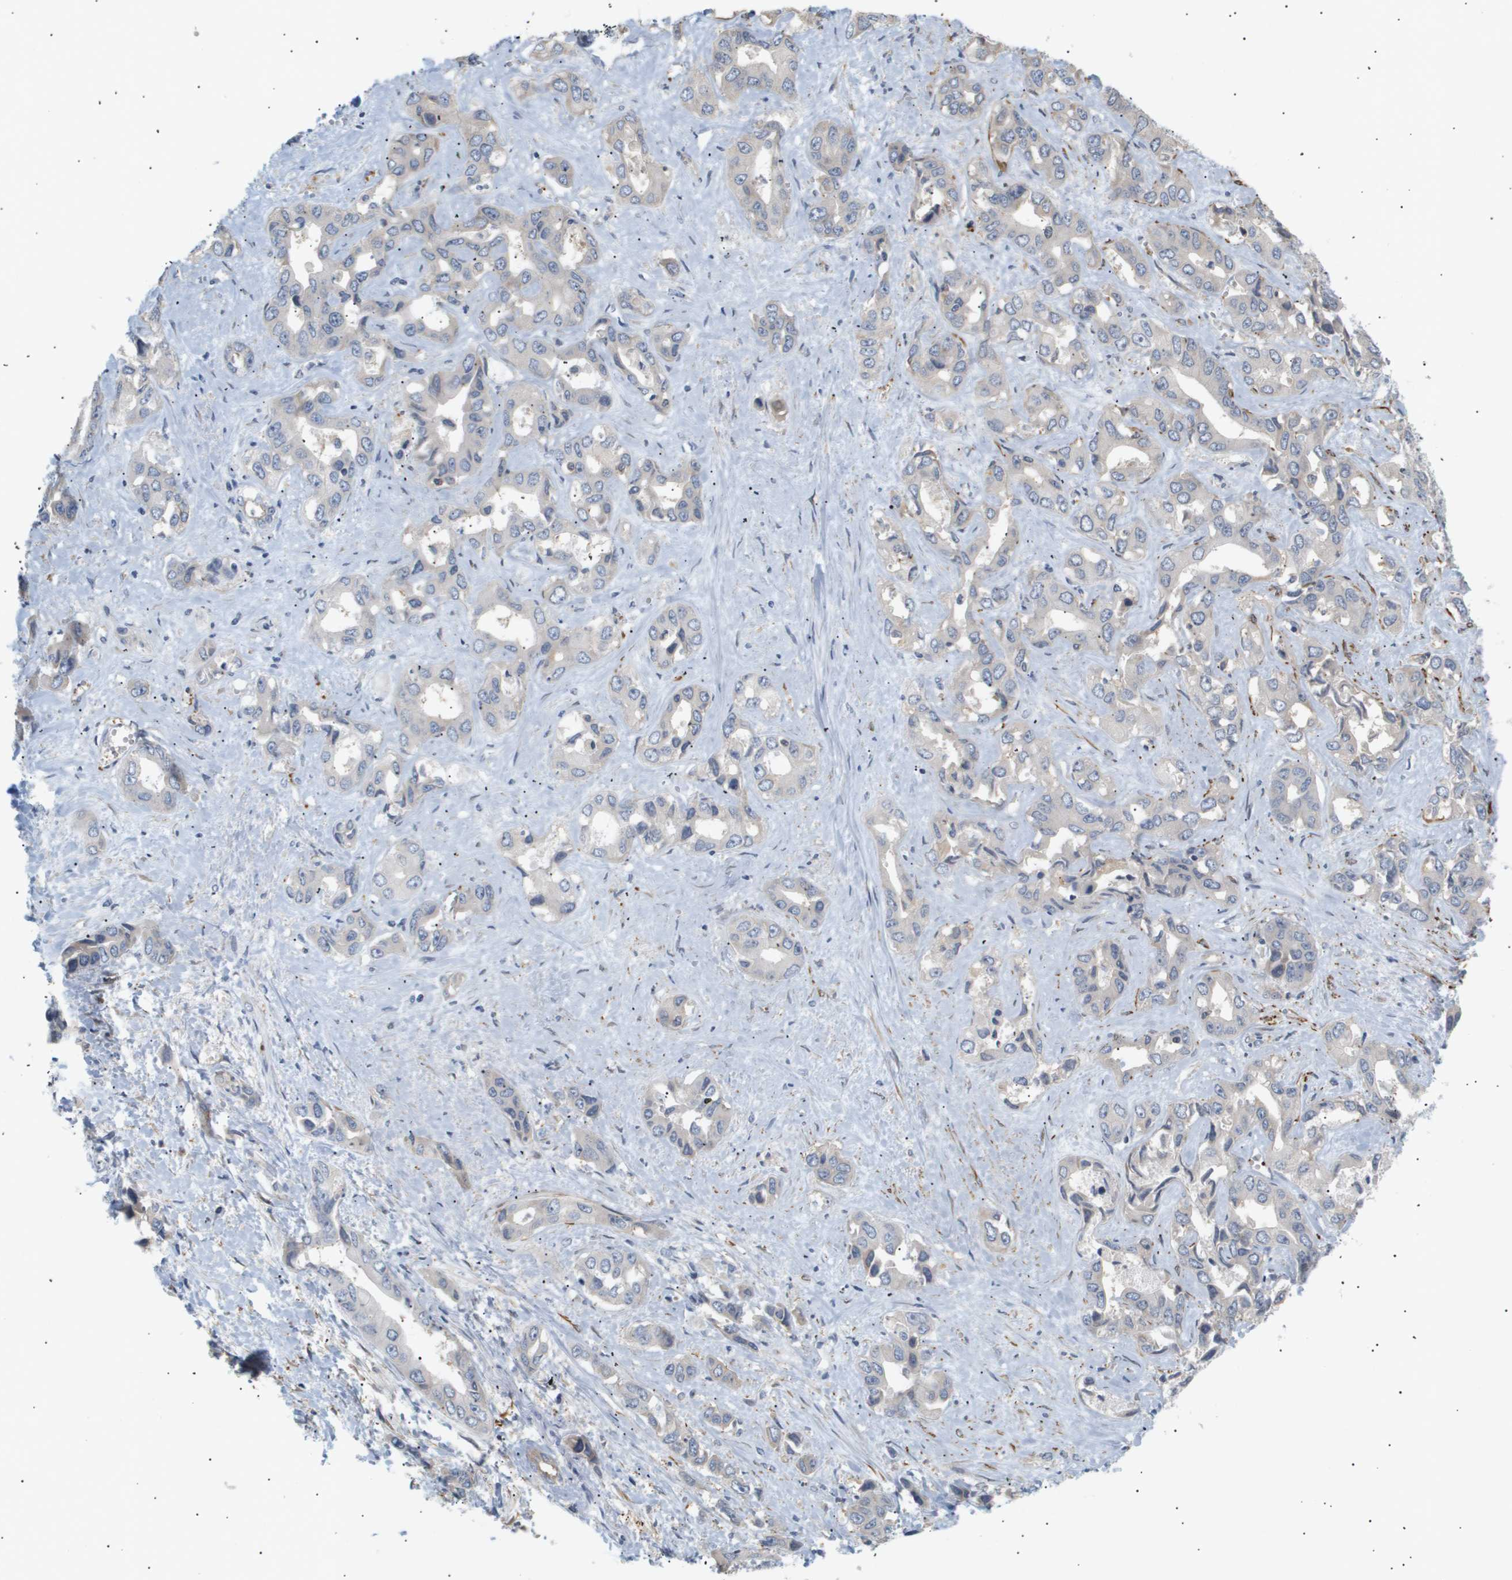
{"staining": {"intensity": "negative", "quantity": "none", "location": "none"}, "tissue": "liver cancer", "cell_type": "Tumor cells", "image_type": "cancer", "snomed": [{"axis": "morphology", "description": "Cholangiocarcinoma"}, {"axis": "topography", "description": "Liver"}], "caption": "This is an immunohistochemistry micrograph of human liver cancer (cholangiocarcinoma). There is no staining in tumor cells.", "gene": "CORO2B", "patient": {"sex": "female", "age": 52}}